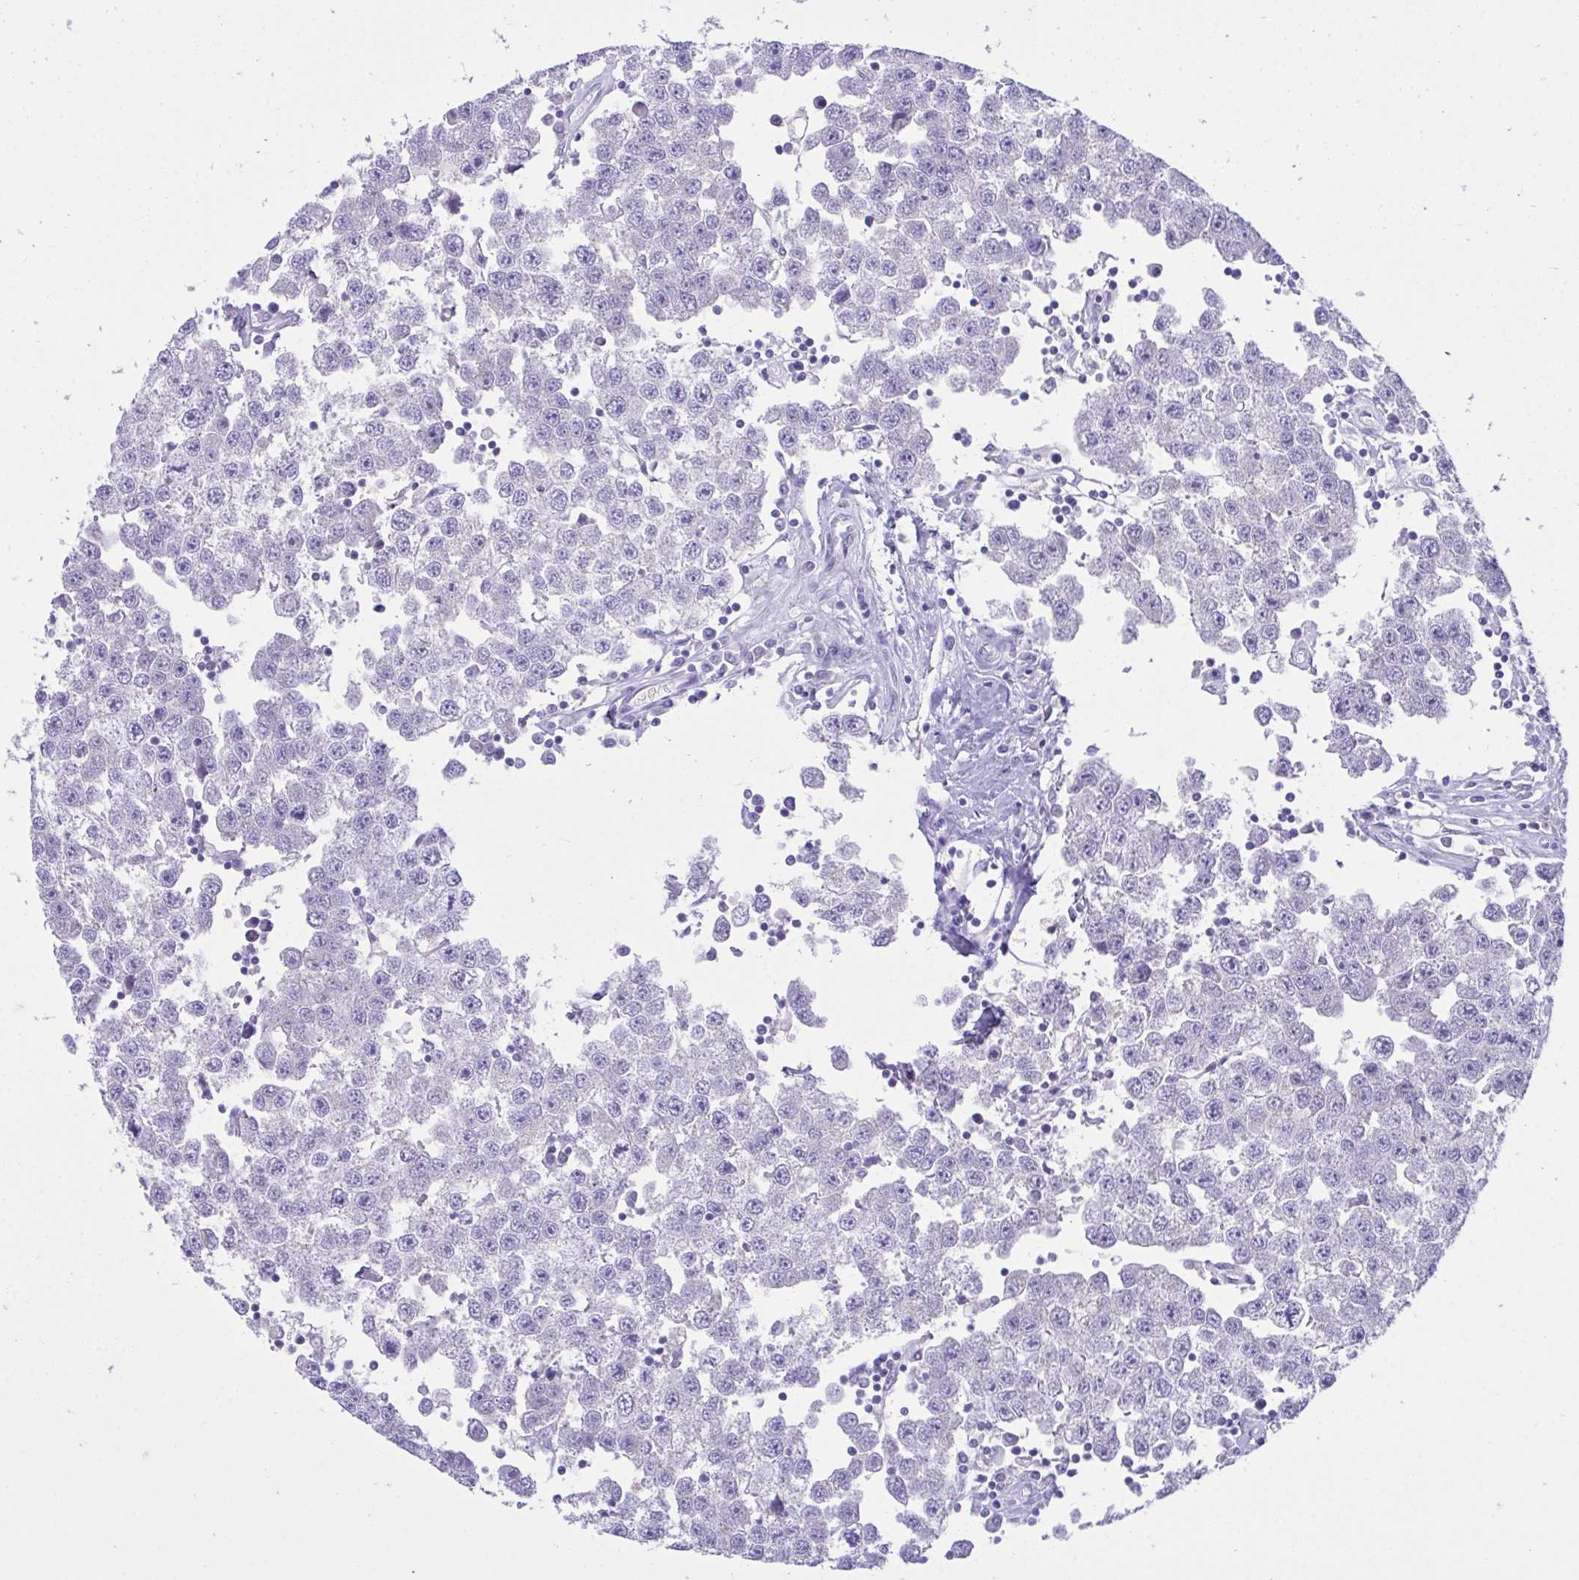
{"staining": {"intensity": "negative", "quantity": "none", "location": "none"}, "tissue": "testis cancer", "cell_type": "Tumor cells", "image_type": "cancer", "snomed": [{"axis": "morphology", "description": "Seminoma, NOS"}, {"axis": "topography", "description": "Testis"}], "caption": "Human seminoma (testis) stained for a protein using immunohistochemistry (IHC) exhibits no staining in tumor cells.", "gene": "PLEKHH1", "patient": {"sex": "male", "age": 34}}